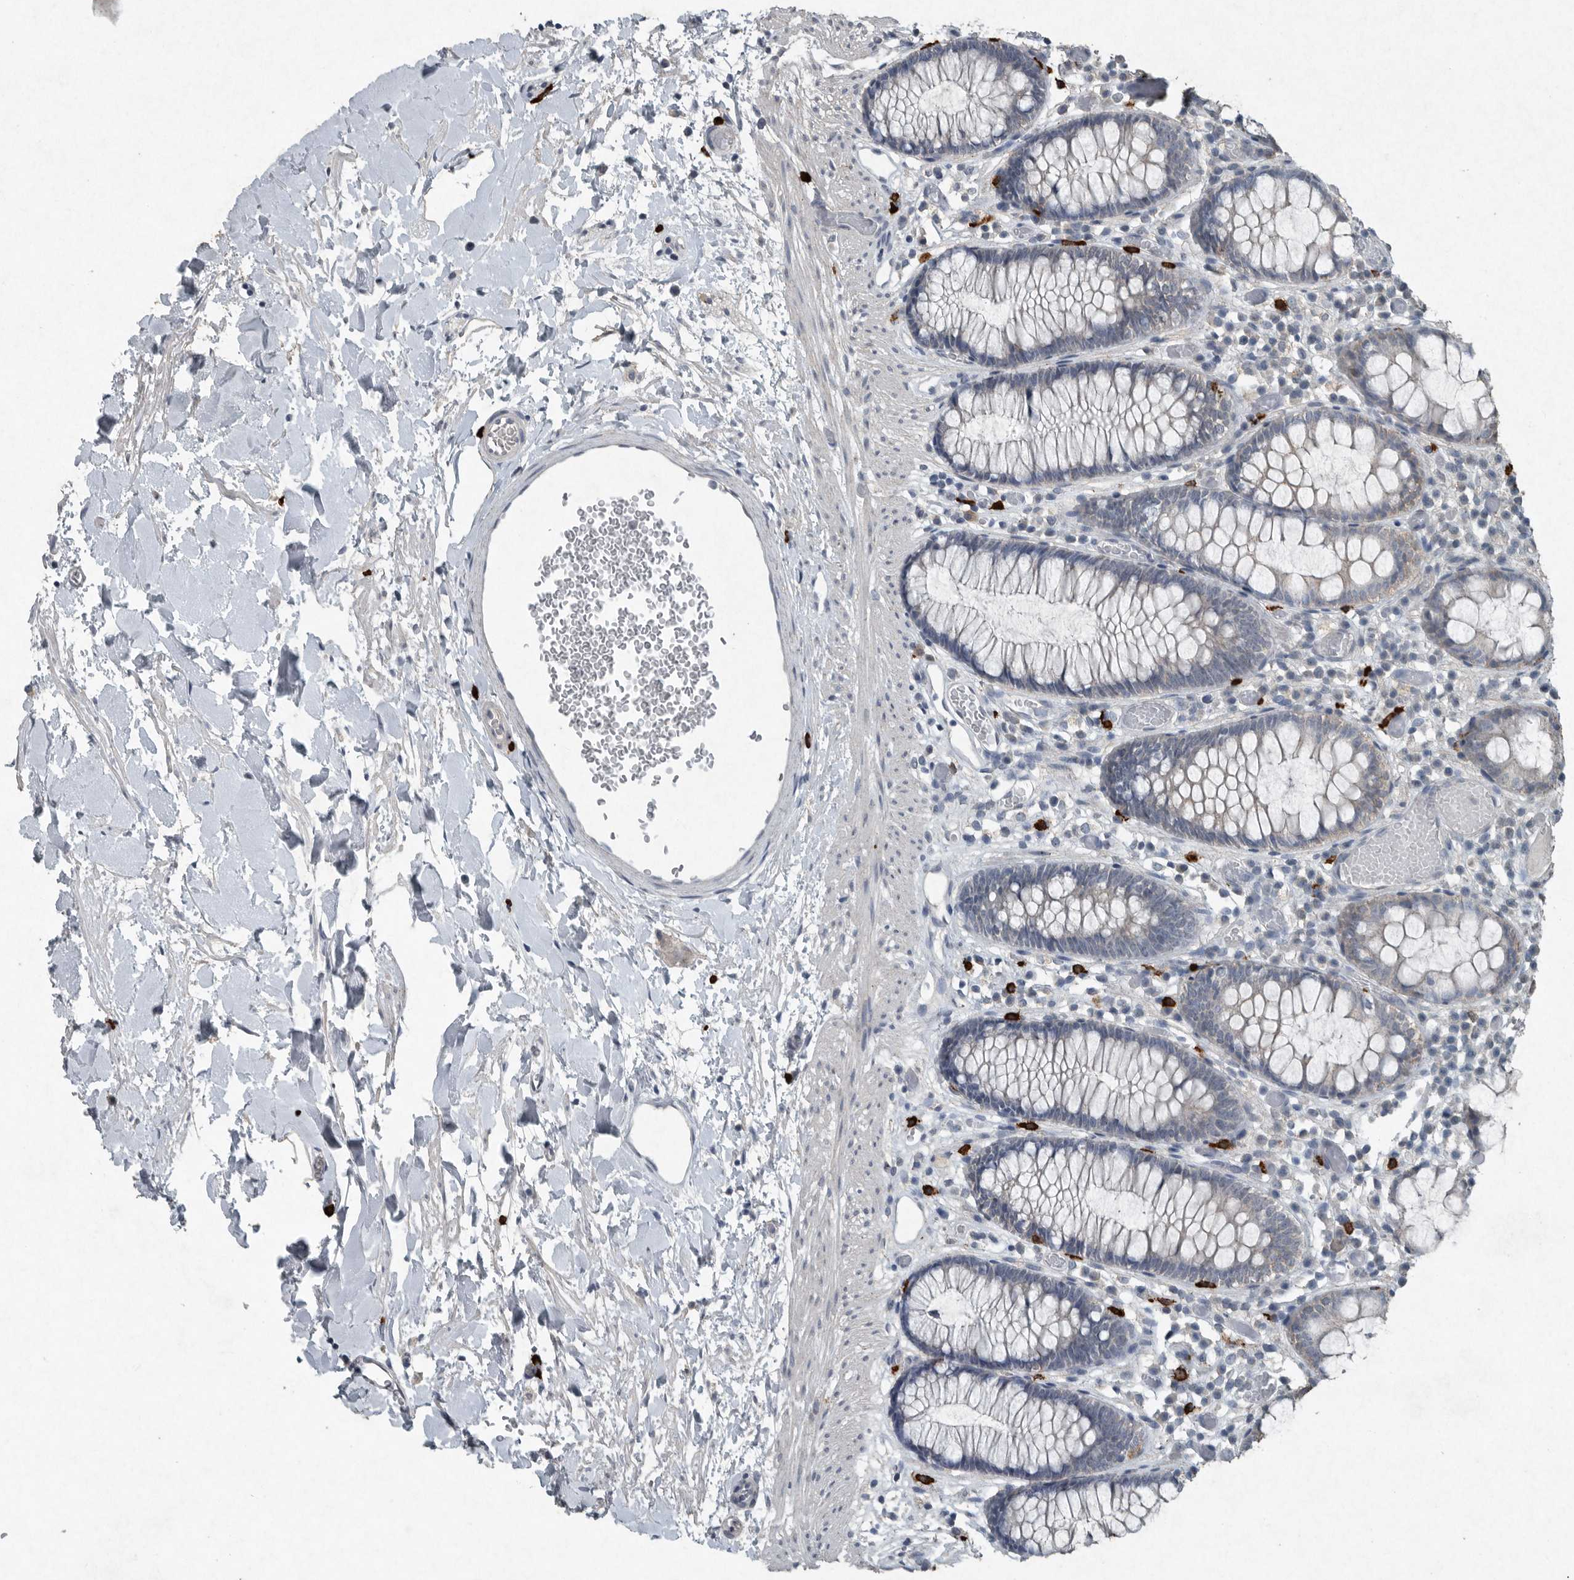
{"staining": {"intensity": "negative", "quantity": "none", "location": "none"}, "tissue": "colon", "cell_type": "Endothelial cells", "image_type": "normal", "snomed": [{"axis": "morphology", "description": "Normal tissue, NOS"}, {"axis": "topography", "description": "Colon"}], "caption": "Endothelial cells are negative for protein expression in normal human colon. The staining was performed using DAB (3,3'-diaminobenzidine) to visualize the protein expression in brown, while the nuclei were stained in blue with hematoxylin (Magnification: 20x).", "gene": "IL20", "patient": {"sex": "male", "age": 14}}